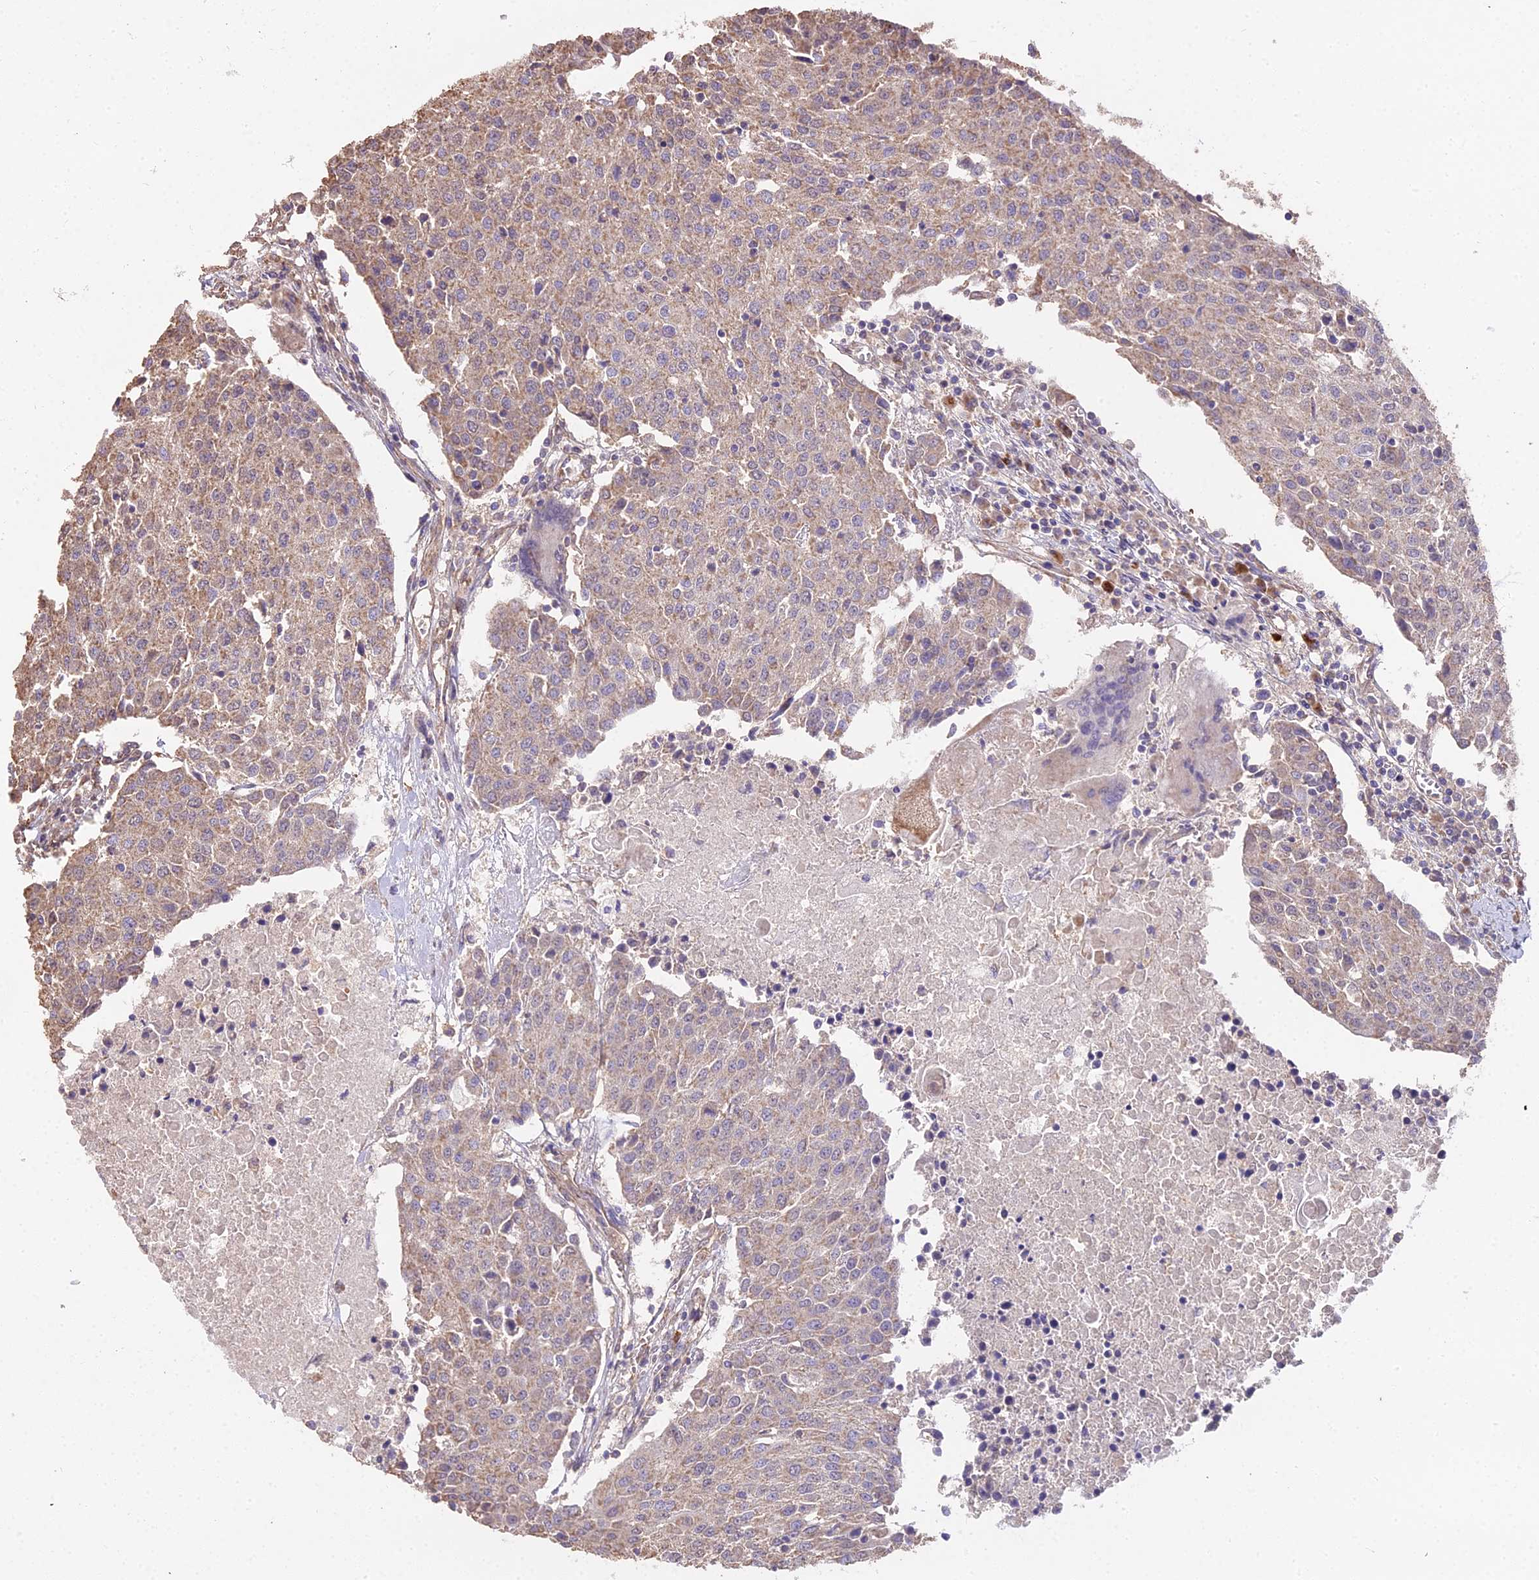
{"staining": {"intensity": "weak", "quantity": ">75%", "location": "cytoplasmic/membranous"}, "tissue": "urothelial cancer", "cell_type": "Tumor cells", "image_type": "cancer", "snomed": [{"axis": "morphology", "description": "Urothelial carcinoma, High grade"}, {"axis": "topography", "description": "Urinary bladder"}], "caption": "Immunohistochemical staining of human high-grade urothelial carcinoma displays low levels of weak cytoplasmic/membranous staining in approximately >75% of tumor cells. The staining was performed using DAB to visualize the protein expression in brown, while the nuclei were stained in blue with hematoxylin (Magnification: 20x).", "gene": "METTL13", "patient": {"sex": "female", "age": 85}}